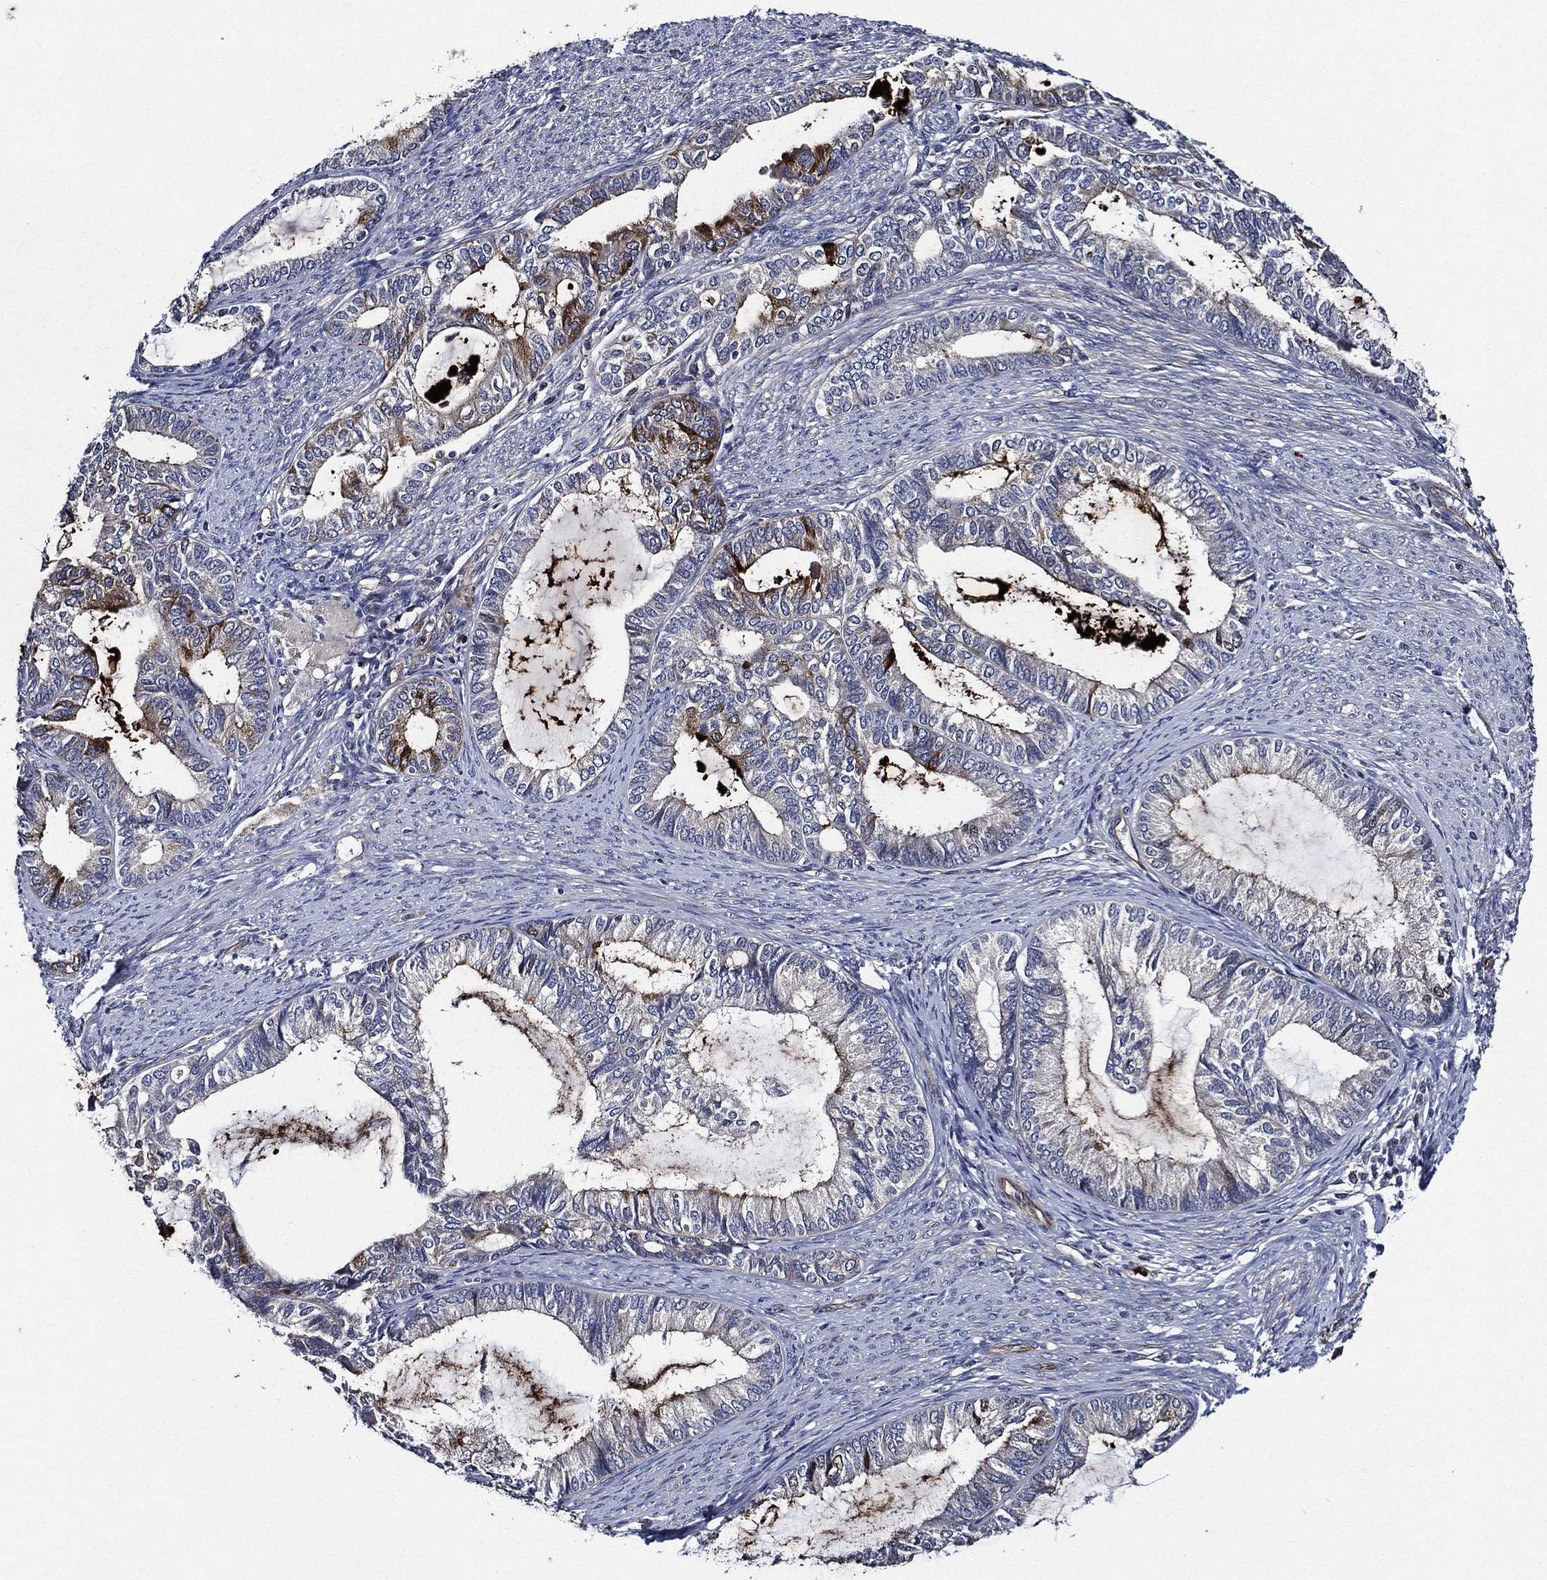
{"staining": {"intensity": "moderate", "quantity": "<25%", "location": "cytoplasmic/membranous"}, "tissue": "endometrial cancer", "cell_type": "Tumor cells", "image_type": "cancer", "snomed": [{"axis": "morphology", "description": "Adenocarcinoma, NOS"}, {"axis": "topography", "description": "Endometrium"}], "caption": "Immunohistochemistry histopathology image of neoplastic tissue: human endometrial cancer stained using immunohistochemistry demonstrates low levels of moderate protein expression localized specifically in the cytoplasmic/membranous of tumor cells, appearing as a cytoplasmic/membranous brown color.", "gene": "KIF20B", "patient": {"sex": "female", "age": 86}}